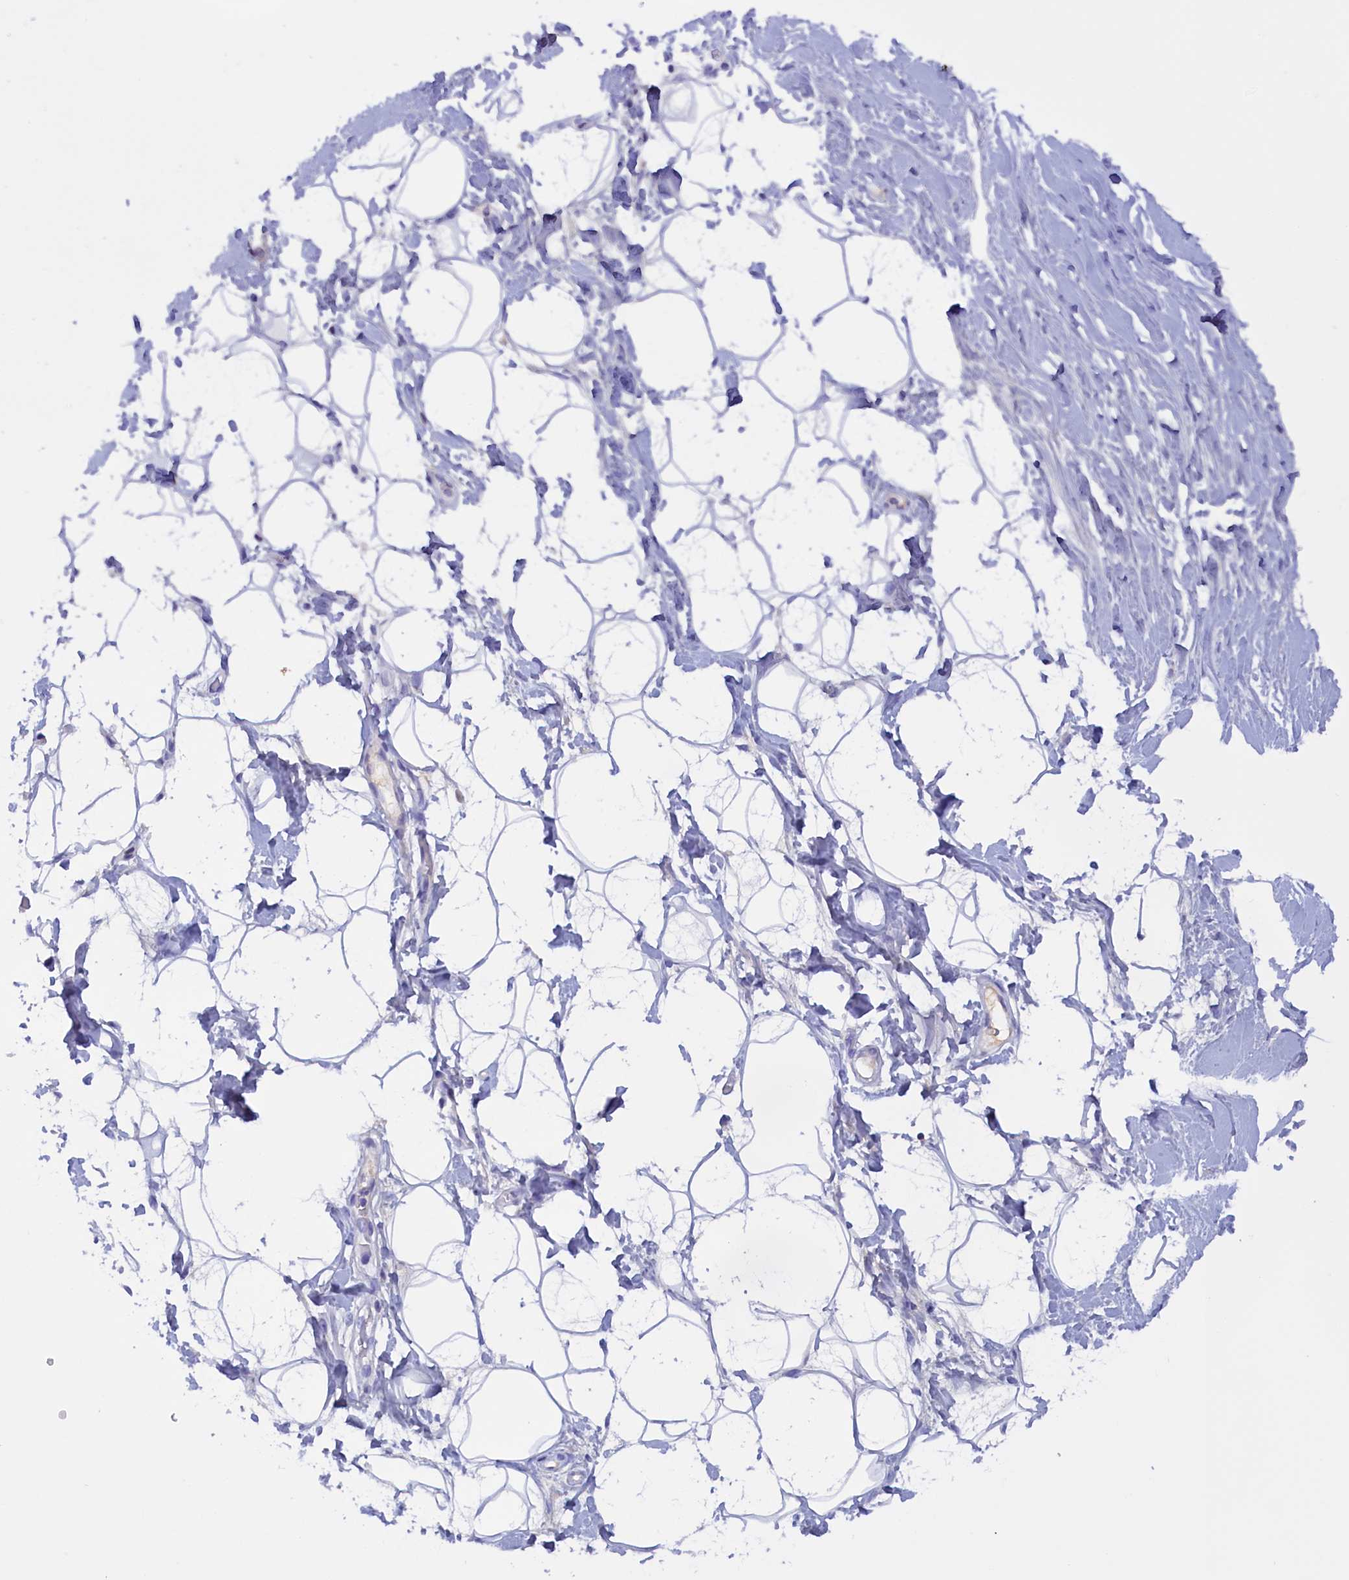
{"staining": {"intensity": "negative", "quantity": "none", "location": "none"}, "tissue": "adipose tissue", "cell_type": "Adipocytes", "image_type": "normal", "snomed": [{"axis": "morphology", "description": "Normal tissue, NOS"}, {"axis": "topography", "description": "Breast"}], "caption": "An IHC micrograph of unremarkable adipose tissue is shown. There is no staining in adipocytes of adipose tissue. (Immunohistochemistry, brightfield microscopy, high magnification).", "gene": "PROK2", "patient": {"sex": "female", "age": 26}}